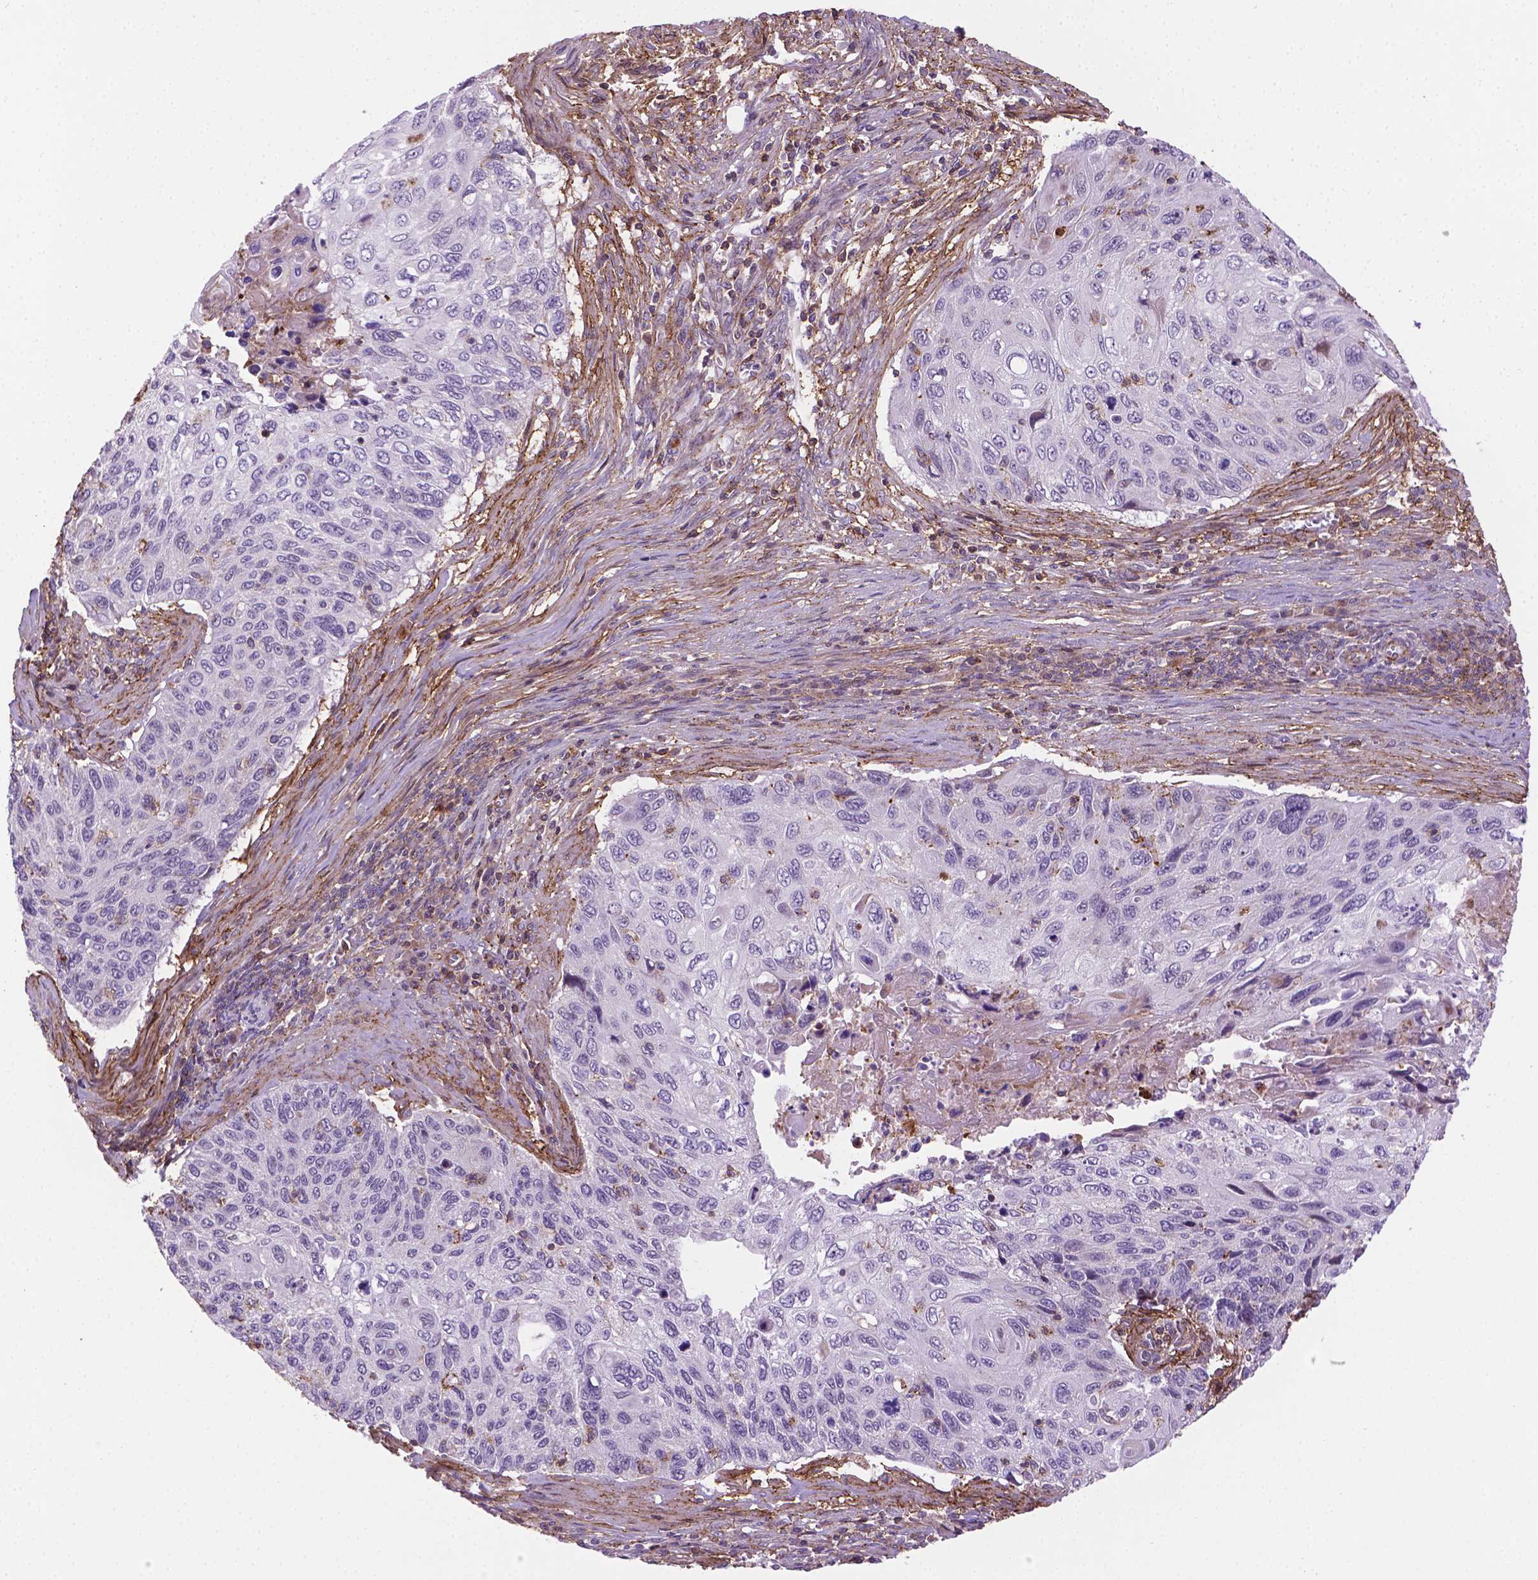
{"staining": {"intensity": "negative", "quantity": "none", "location": "none"}, "tissue": "cervical cancer", "cell_type": "Tumor cells", "image_type": "cancer", "snomed": [{"axis": "morphology", "description": "Squamous cell carcinoma, NOS"}, {"axis": "topography", "description": "Cervix"}], "caption": "Immunohistochemistry image of neoplastic tissue: human squamous cell carcinoma (cervical) stained with DAB demonstrates no significant protein staining in tumor cells. Nuclei are stained in blue.", "gene": "ACAD10", "patient": {"sex": "female", "age": 70}}